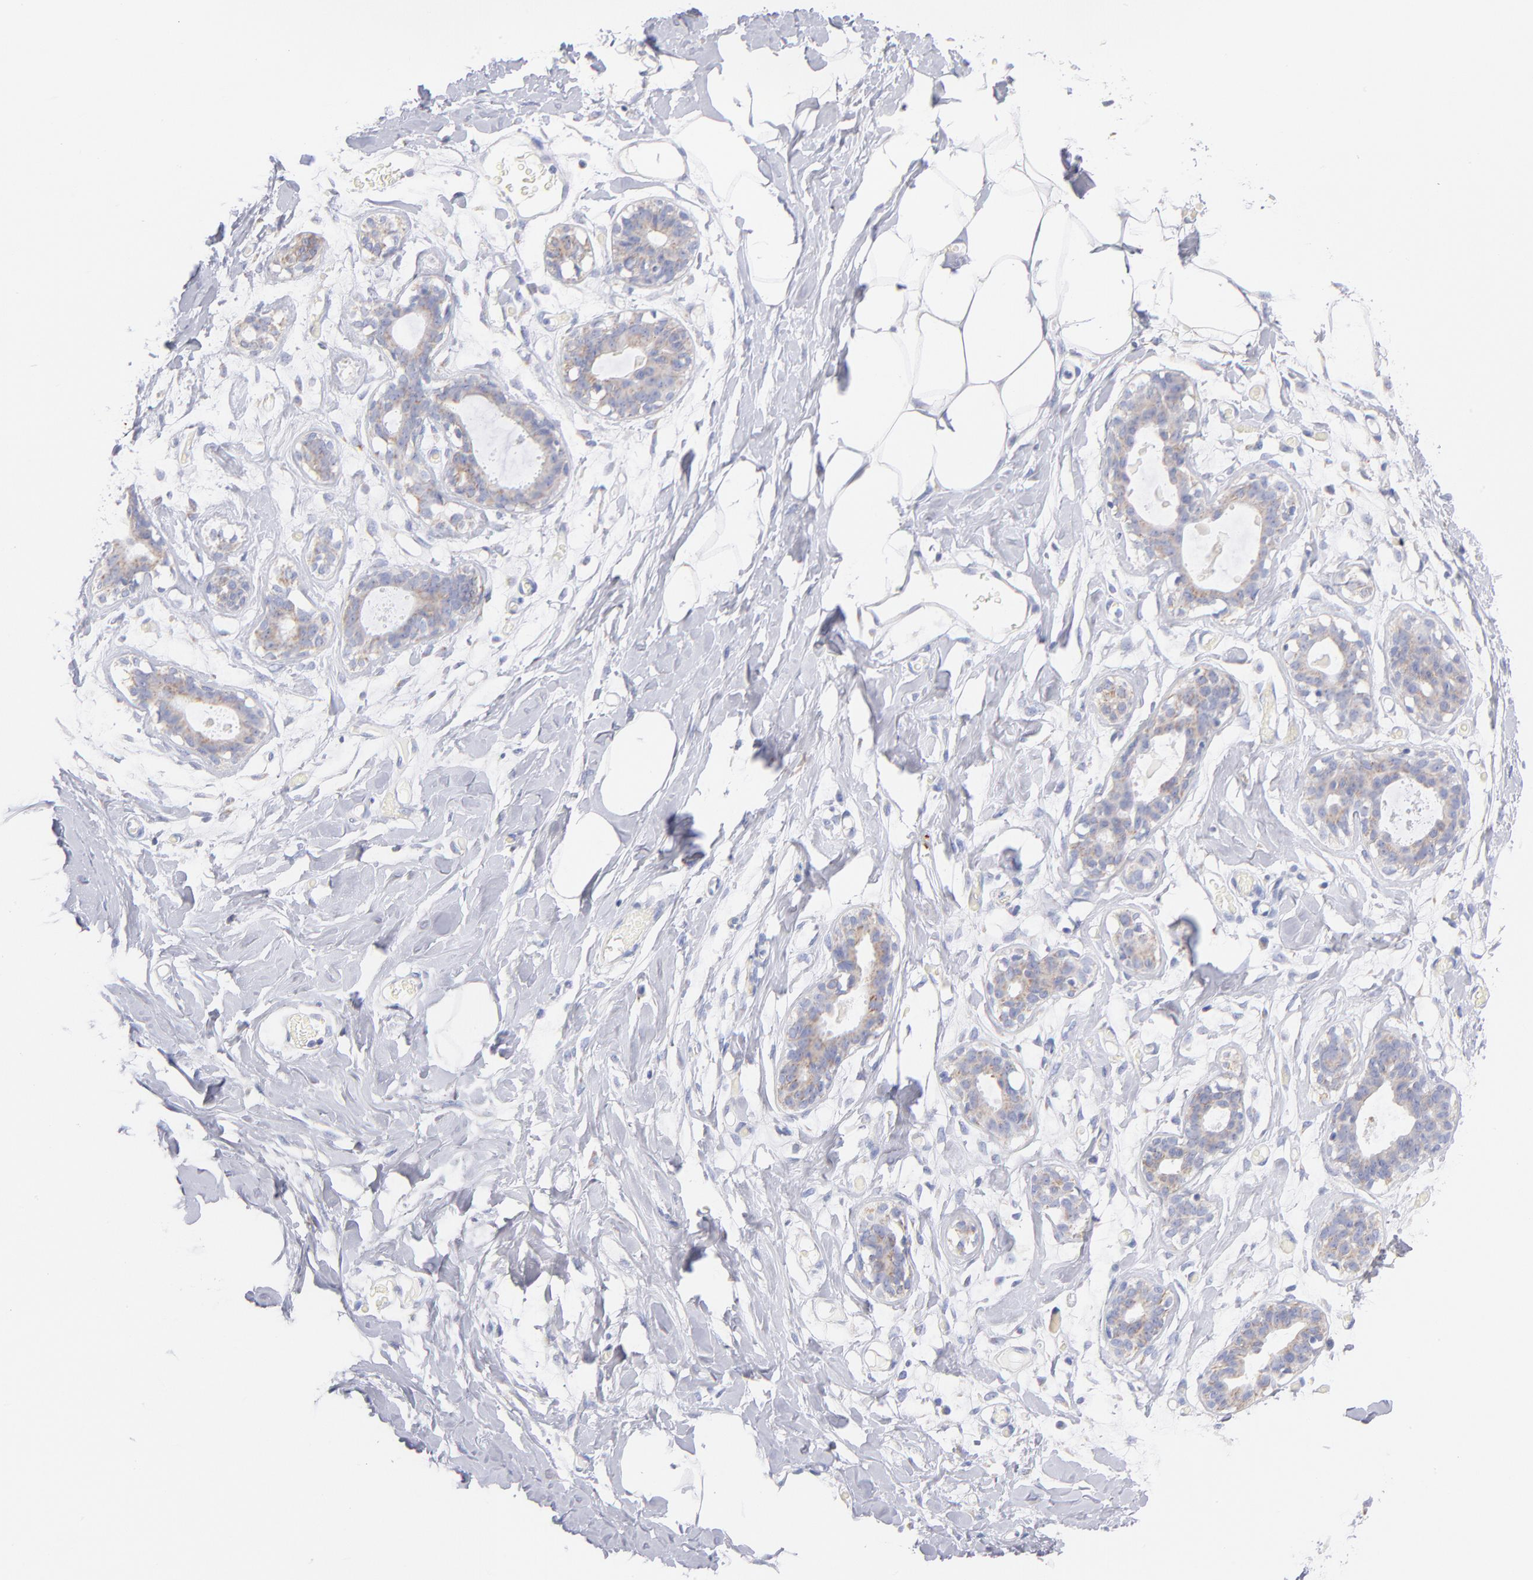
{"staining": {"intensity": "negative", "quantity": "none", "location": "none"}, "tissue": "breast", "cell_type": "Adipocytes", "image_type": "normal", "snomed": [{"axis": "morphology", "description": "Normal tissue, NOS"}, {"axis": "topography", "description": "Breast"}, {"axis": "topography", "description": "Adipose tissue"}], "caption": "Immunohistochemistry (IHC) of benign breast exhibits no staining in adipocytes. Brightfield microscopy of IHC stained with DAB (3,3'-diaminobenzidine) (brown) and hematoxylin (blue), captured at high magnification.", "gene": "AIFM1", "patient": {"sex": "female", "age": 25}}